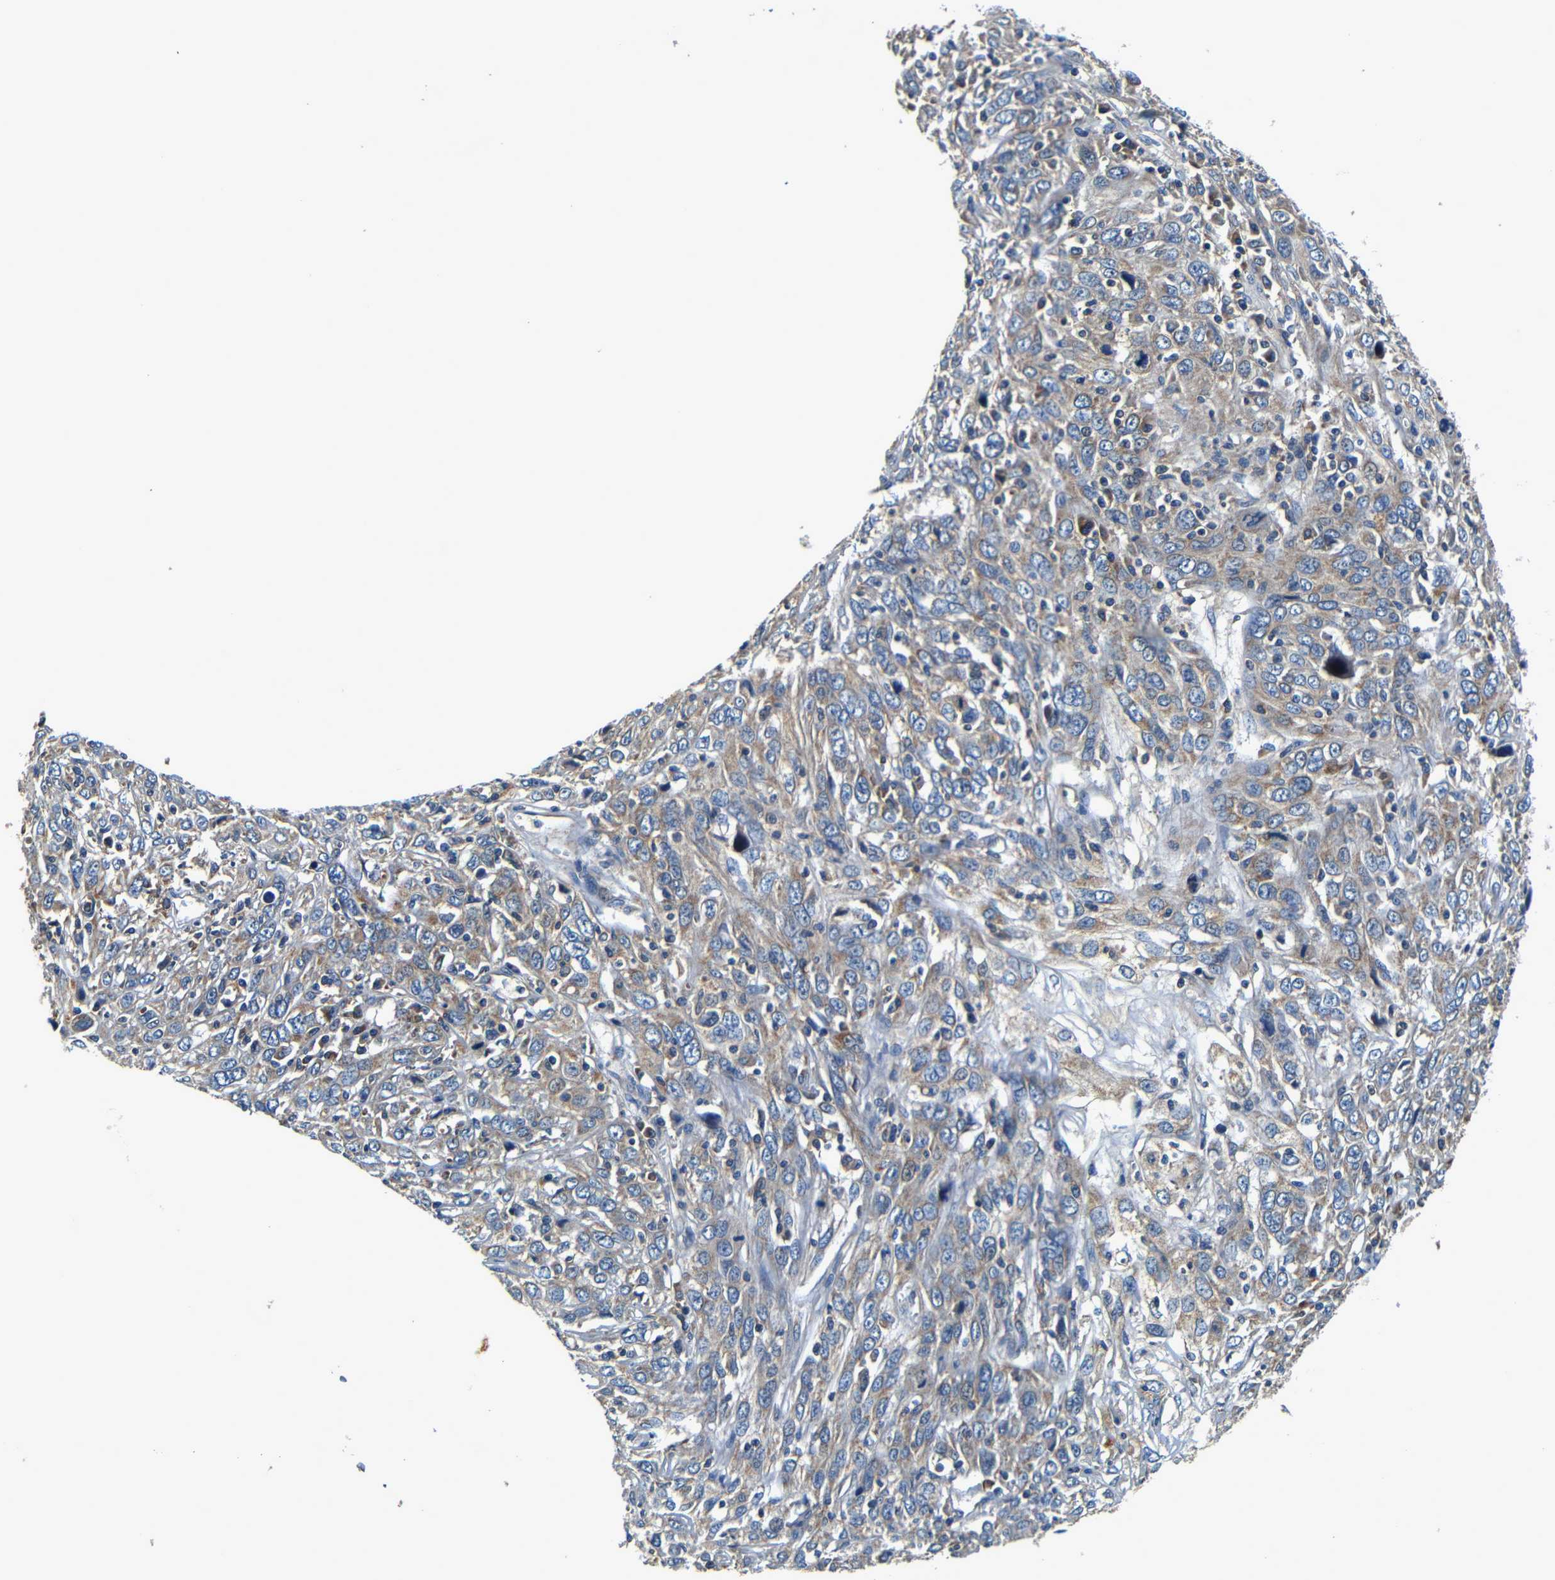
{"staining": {"intensity": "weak", "quantity": ">75%", "location": "cytoplasmic/membranous"}, "tissue": "cervical cancer", "cell_type": "Tumor cells", "image_type": "cancer", "snomed": [{"axis": "morphology", "description": "Squamous cell carcinoma, NOS"}, {"axis": "topography", "description": "Cervix"}], "caption": "Immunohistochemistry (IHC) of human cervical squamous cell carcinoma exhibits low levels of weak cytoplasmic/membranous staining in about >75% of tumor cells. Nuclei are stained in blue.", "gene": "MTX1", "patient": {"sex": "female", "age": 46}}